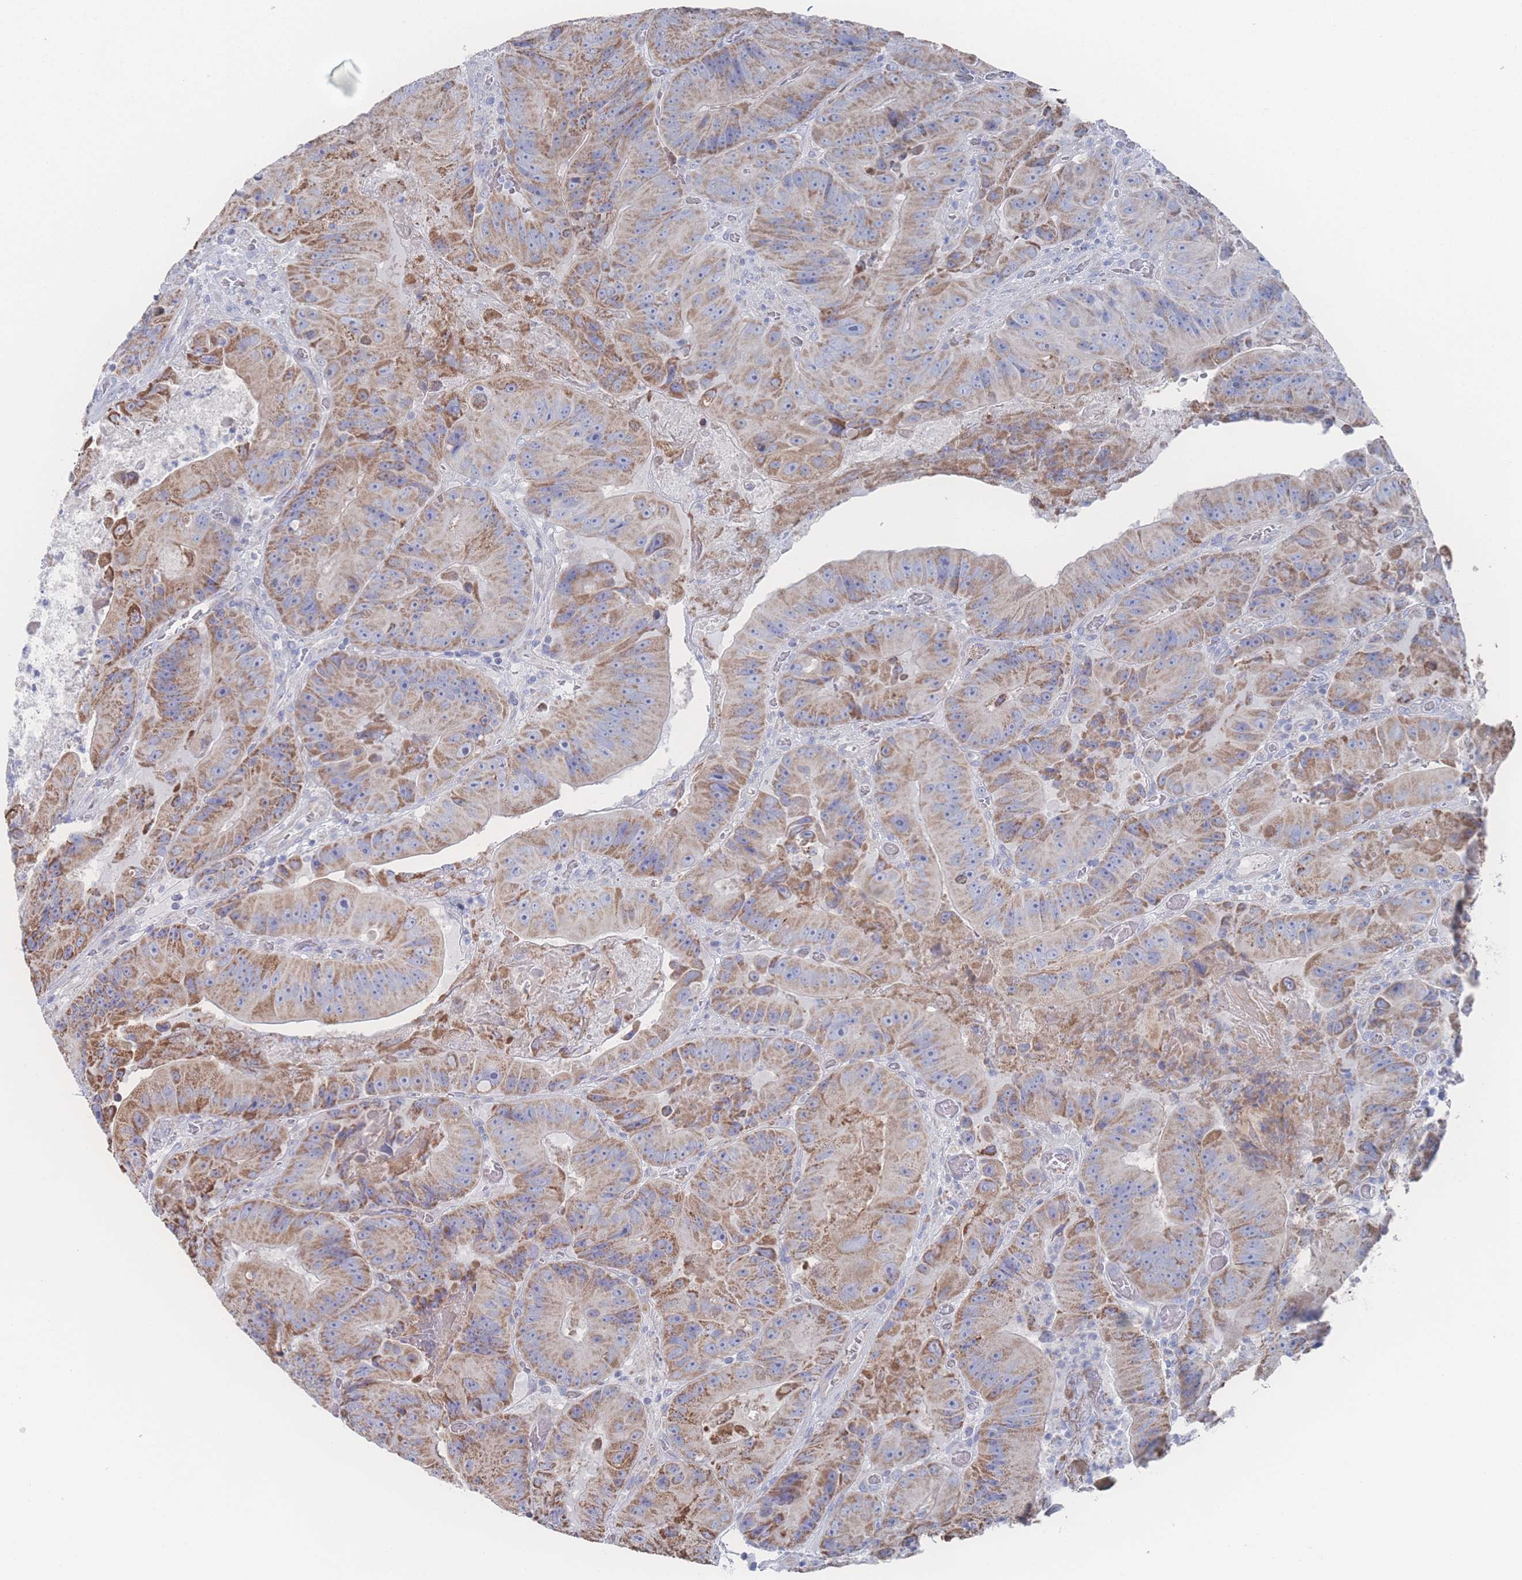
{"staining": {"intensity": "moderate", "quantity": ">75%", "location": "cytoplasmic/membranous"}, "tissue": "colorectal cancer", "cell_type": "Tumor cells", "image_type": "cancer", "snomed": [{"axis": "morphology", "description": "Adenocarcinoma, NOS"}, {"axis": "topography", "description": "Colon"}], "caption": "Human colorectal adenocarcinoma stained with a protein marker demonstrates moderate staining in tumor cells.", "gene": "SNPH", "patient": {"sex": "female", "age": 86}}